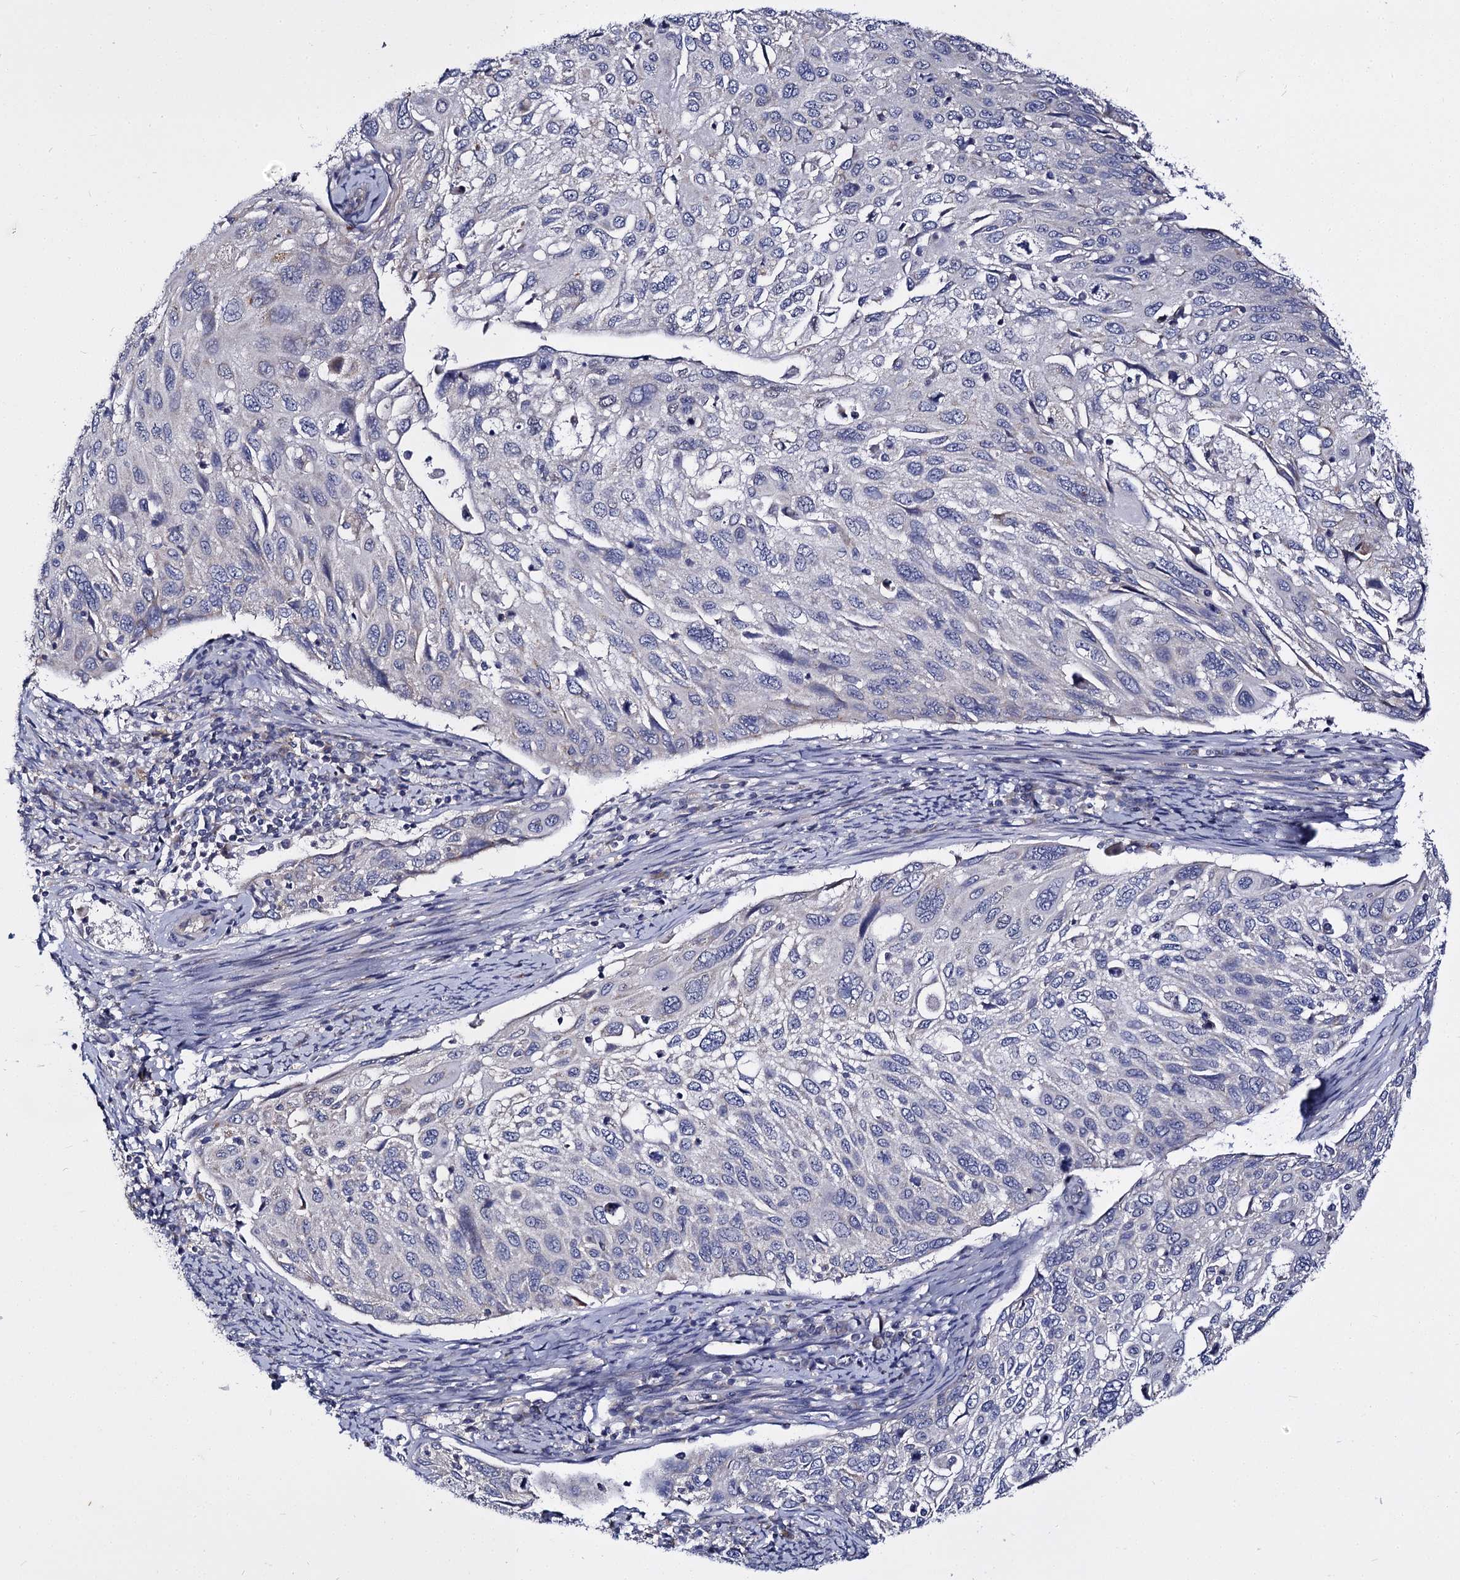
{"staining": {"intensity": "negative", "quantity": "none", "location": "none"}, "tissue": "cervical cancer", "cell_type": "Tumor cells", "image_type": "cancer", "snomed": [{"axis": "morphology", "description": "Squamous cell carcinoma, NOS"}, {"axis": "topography", "description": "Cervix"}], "caption": "This is an immunohistochemistry histopathology image of human cervical squamous cell carcinoma. There is no expression in tumor cells.", "gene": "PANX2", "patient": {"sex": "female", "age": 70}}